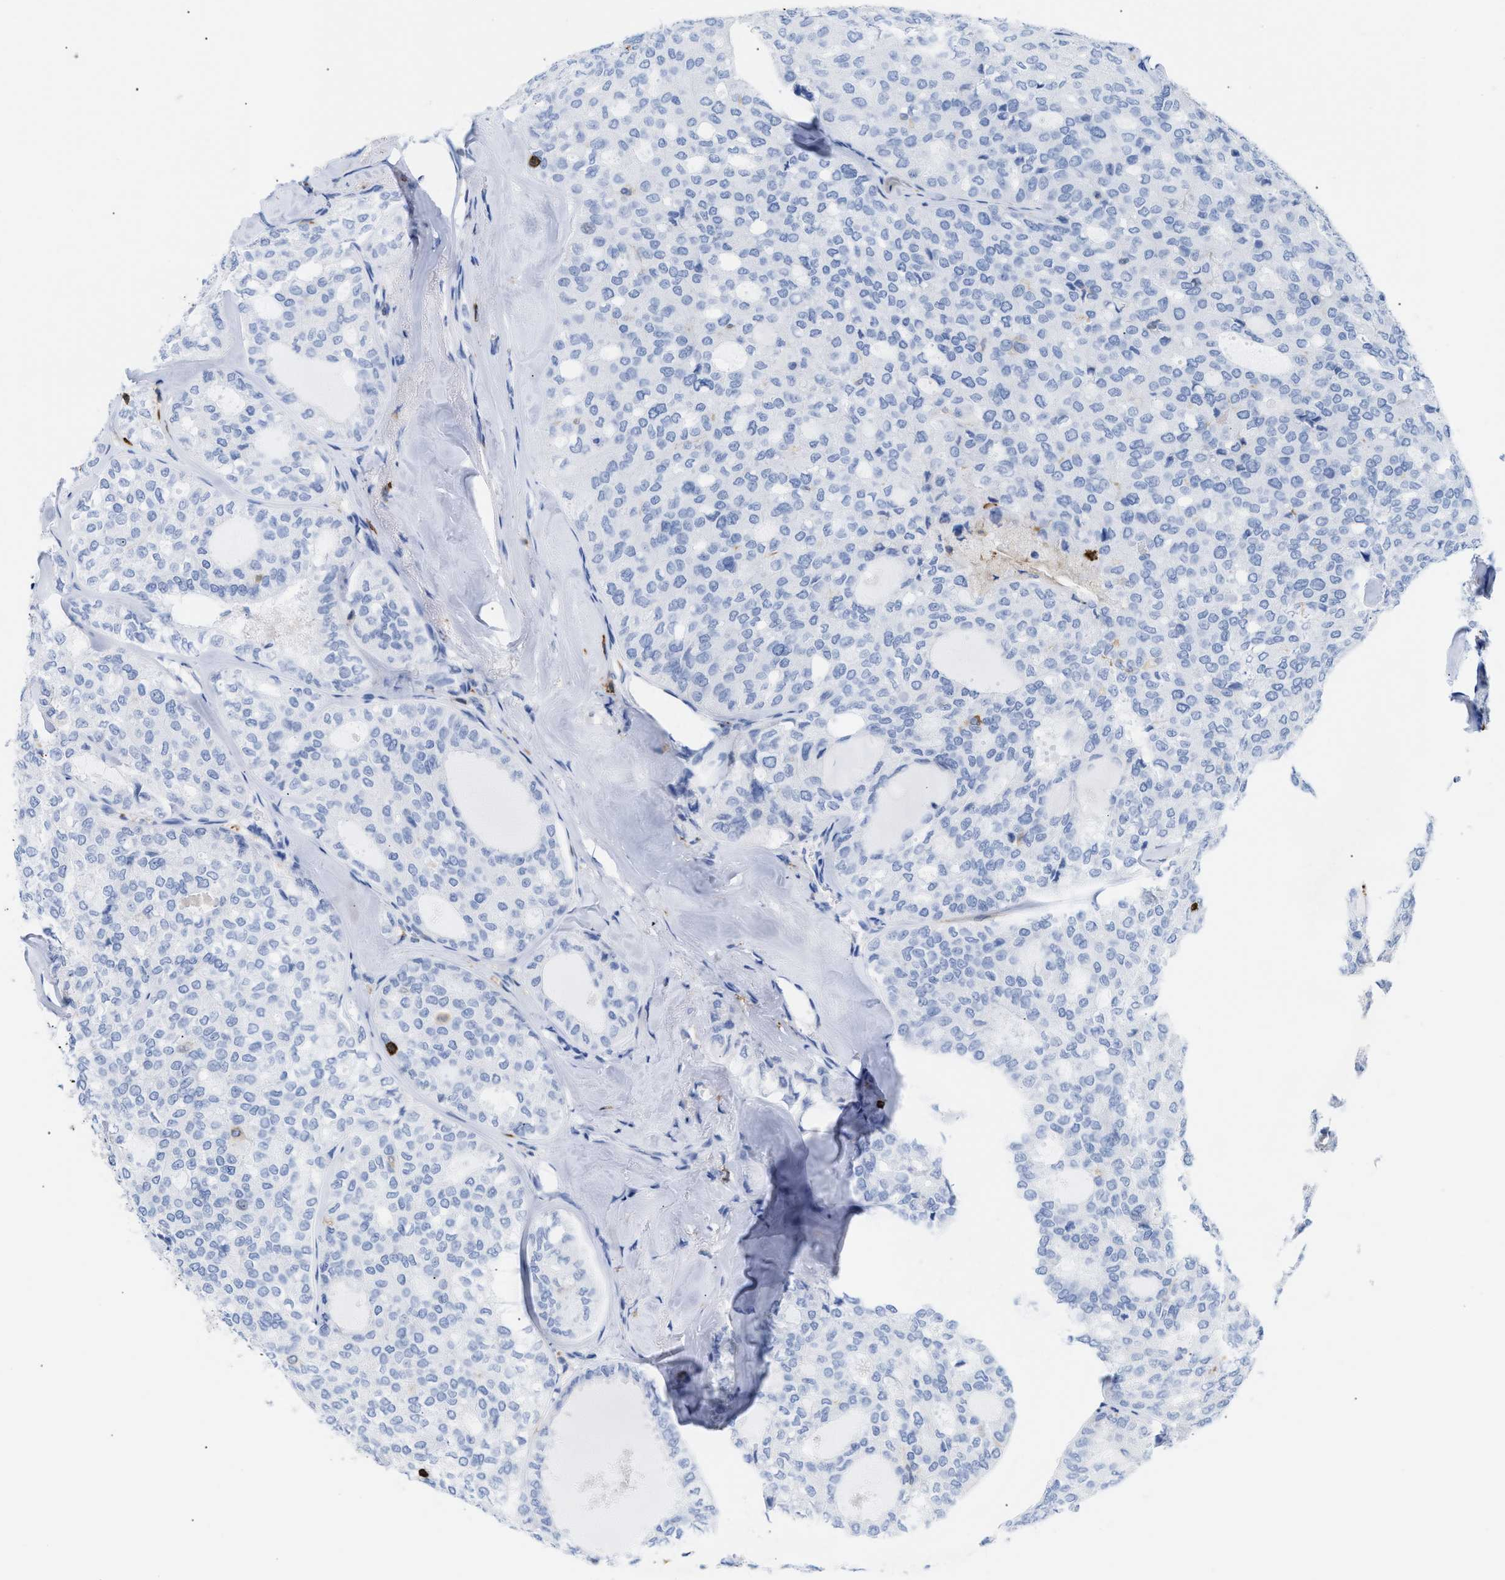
{"staining": {"intensity": "negative", "quantity": "none", "location": "none"}, "tissue": "thyroid cancer", "cell_type": "Tumor cells", "image_type": "cancer", "snomed": [{"axis": "morphology", "description": "Follicular adenoma carcinoma, NOS"}, {"axis": "topography", "description": "Thyroid gland"}], "caption": "Thyroid cancer (follicular adenoma carcinoma) was stained to show a protein in brown. There is no significant positivity in tumor cells.", "gene": "LCP1", "patient": {"sex": "male", "age": 75}}